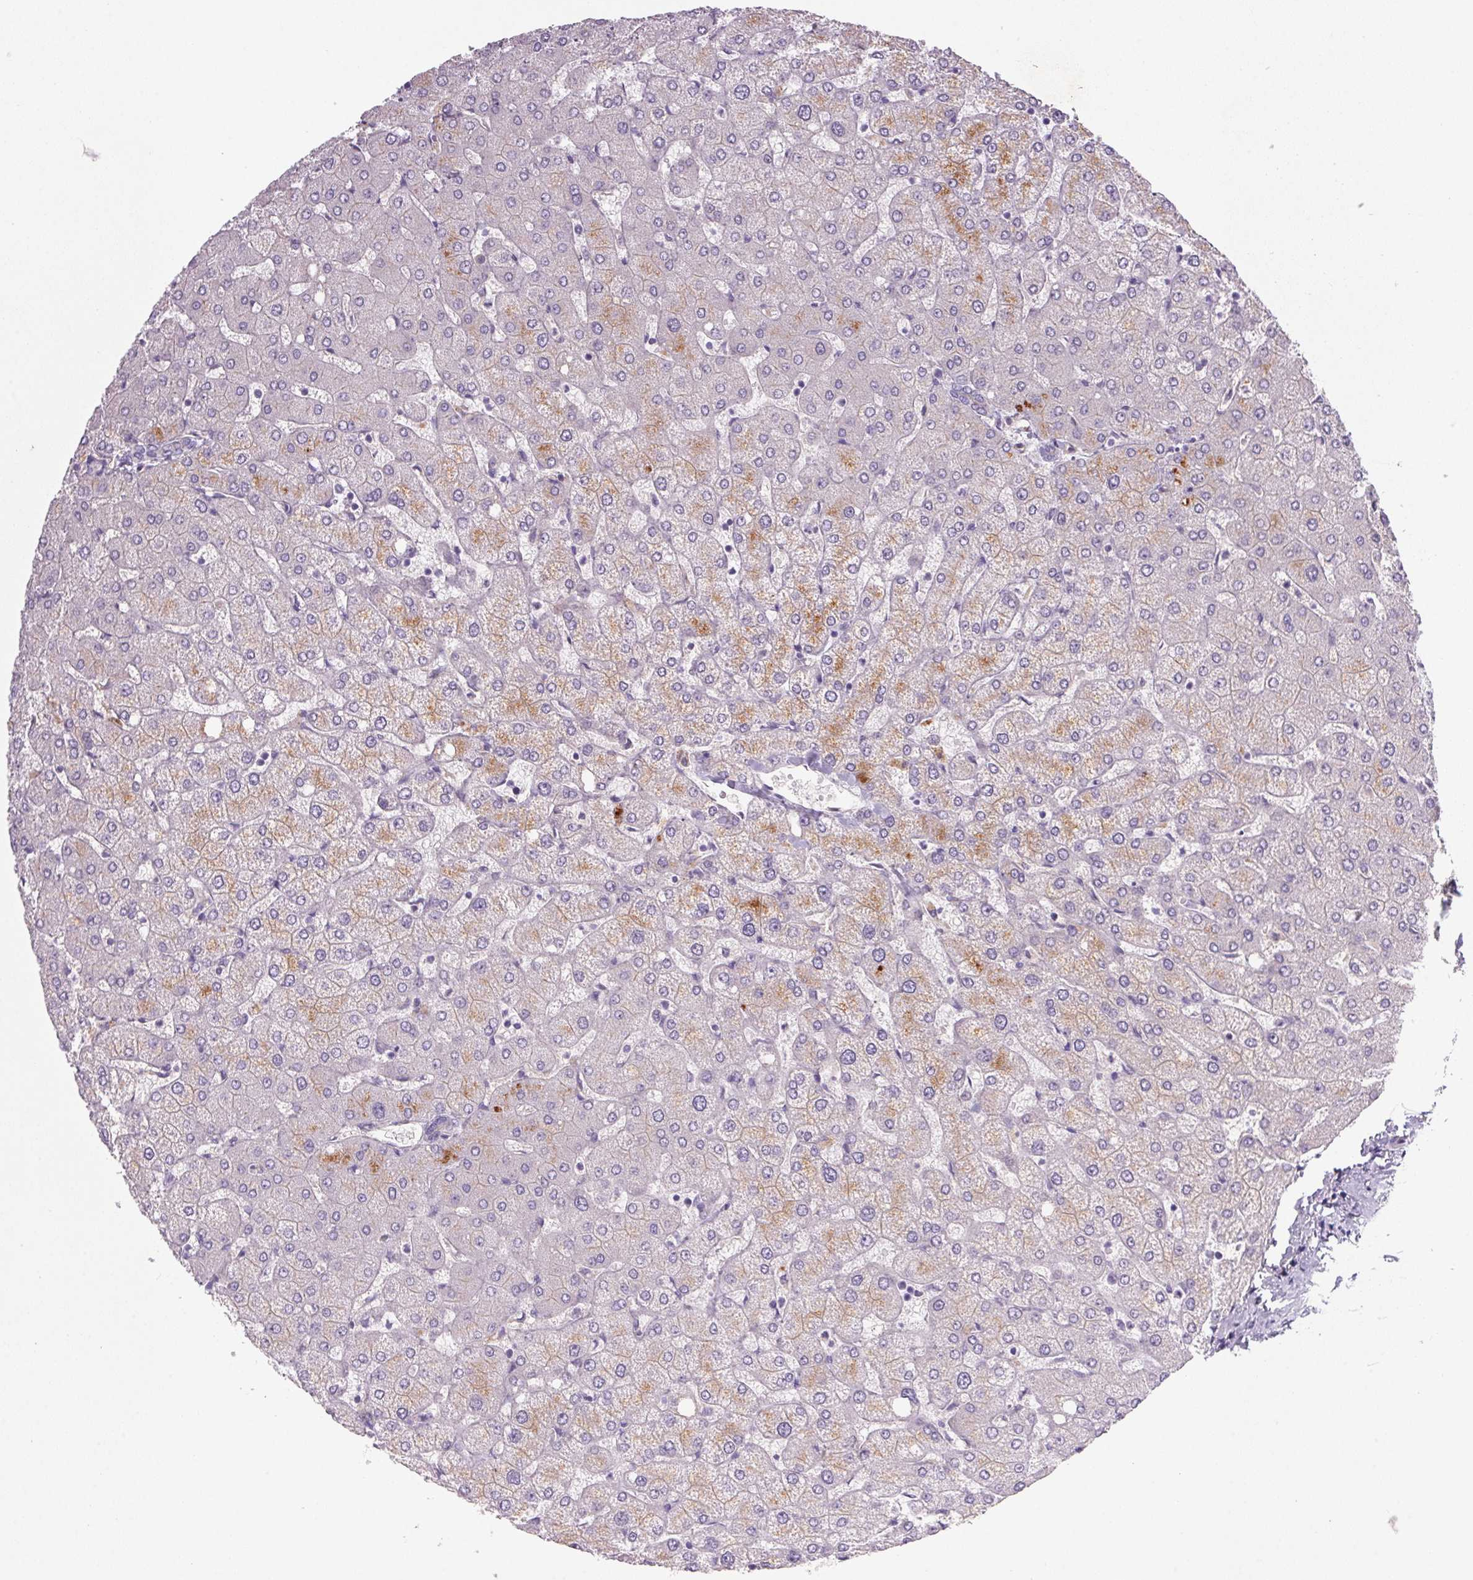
{"staining": {"intensity": "negative", "quantity": "none", "location": "none"}, "tissue": "liver", "cell_type": "Cholangiocytes", "image_type": "normal", "snomed": [{"axis": "morphology", "description": "Normal tissue, NOS"}, {"axis": "topography", "description": "Liver"}], "caption": "This histopathology image is of benign liver stained with IHC to label a protein in brown with the nuclei are counter-stained blue. There is no expression in cholangiocytes. The staining is performed using DAB (3,3'-diaminobenzidine) brown chromogen with nuclei counter-stained in using hematoxylin.", "gene": "APOC4", "patient": {"sex": "female", "age": 54}}